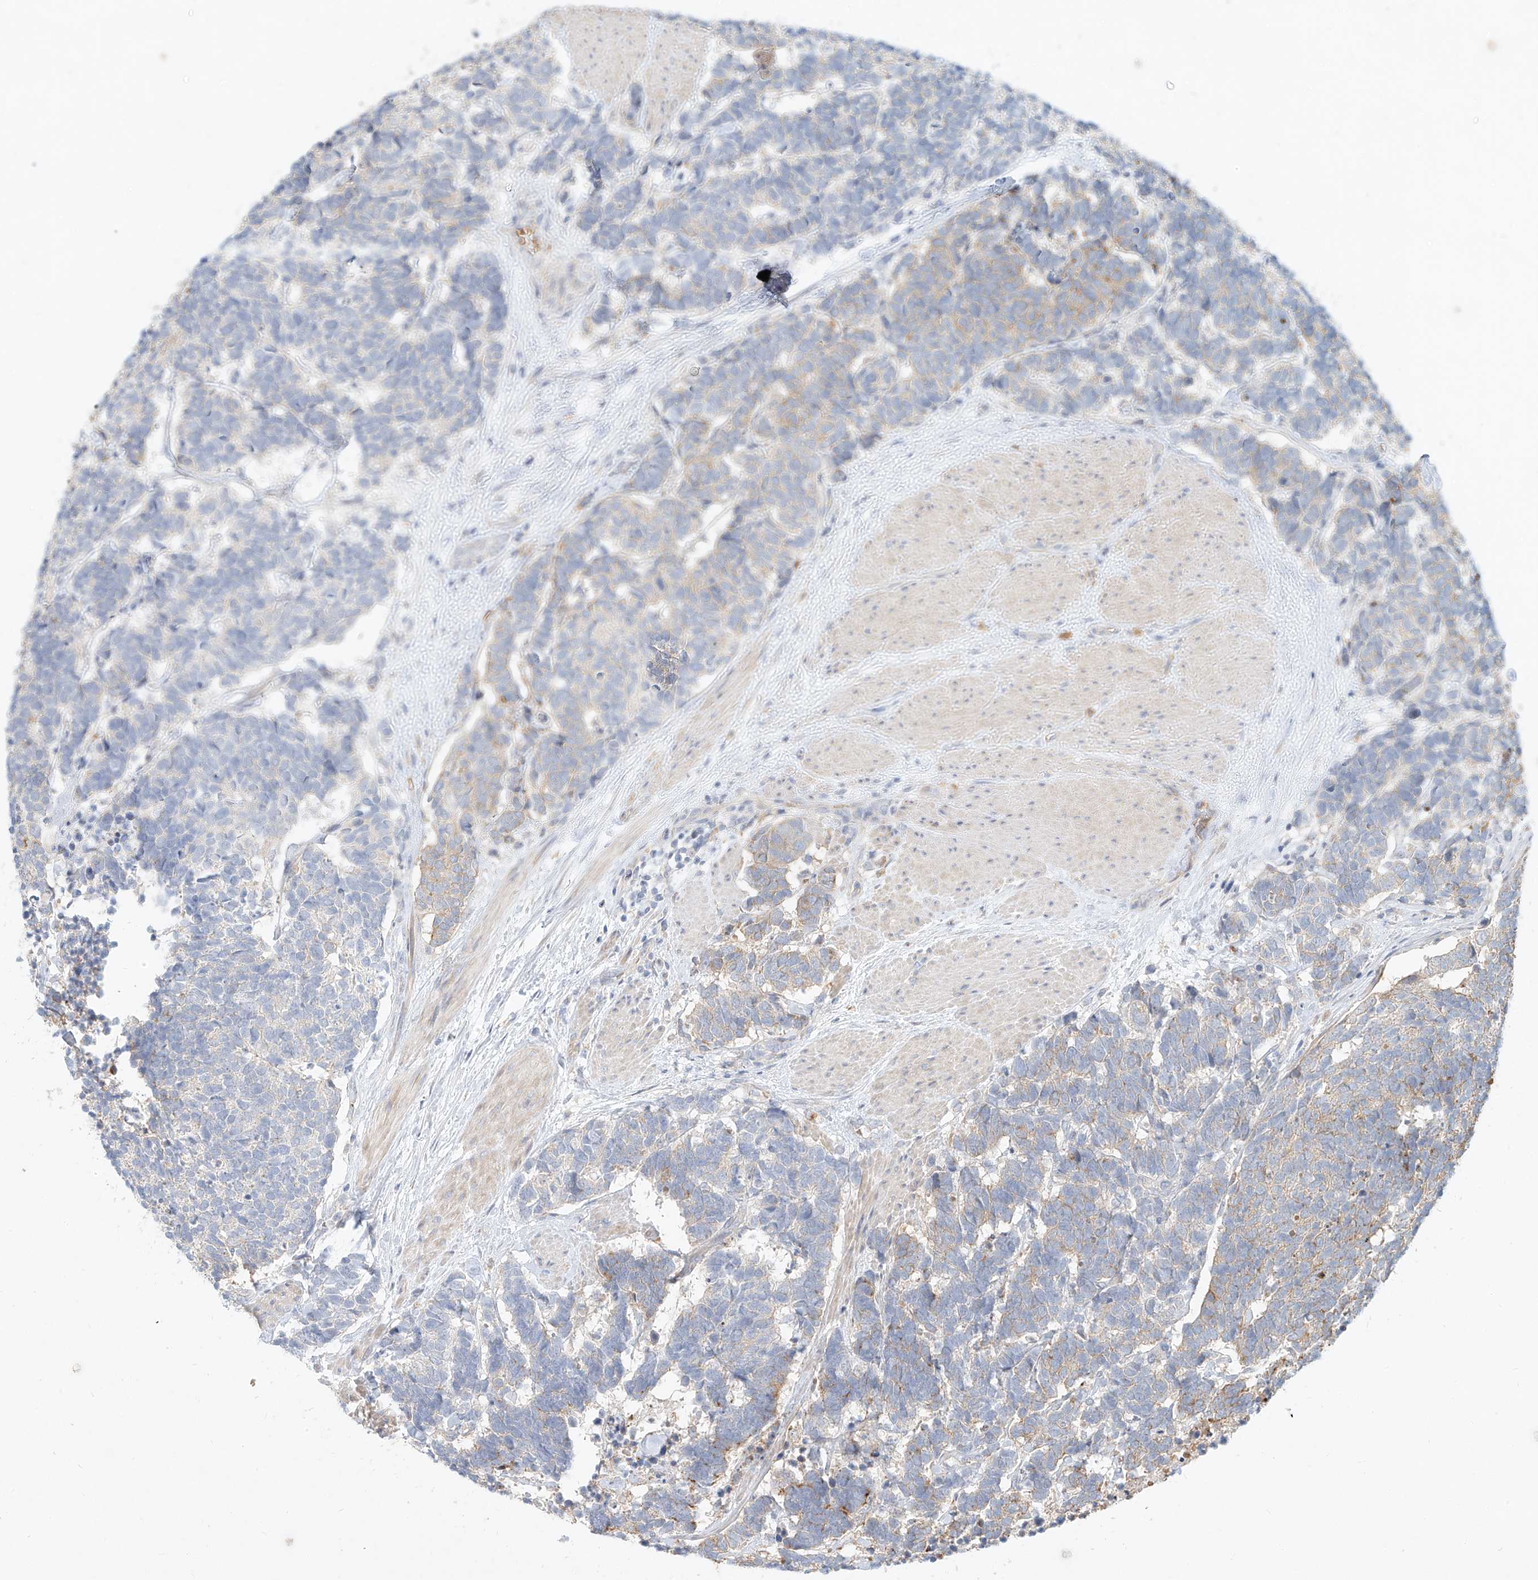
{"staining": {"intensity": "moderate", "quantity": "25%-75%", "location": "cytoplasmic/membranous"}, "tissue": "carcinoid", "cell_type": "Tumor cells", "image_type": "cancer", "snomed": [{"axis": "morphology", "description": "Carcinoma, NOS"}, {"axis": "morphology", "description": "Carcinoid, malignant, NOS"}, {"axis": "topography", "description": "Urinary bladder"}], "caption": "Immunohistochemistry histopathology image of human carcinoma stained for a protein (brown), which exhibits medium levels of moderate cytoplasmic/membranous positivity in approximately 25%-75% of tumor cells.", "gene": "SYTL3", "patient": {"sex": "male", "age": 57}}